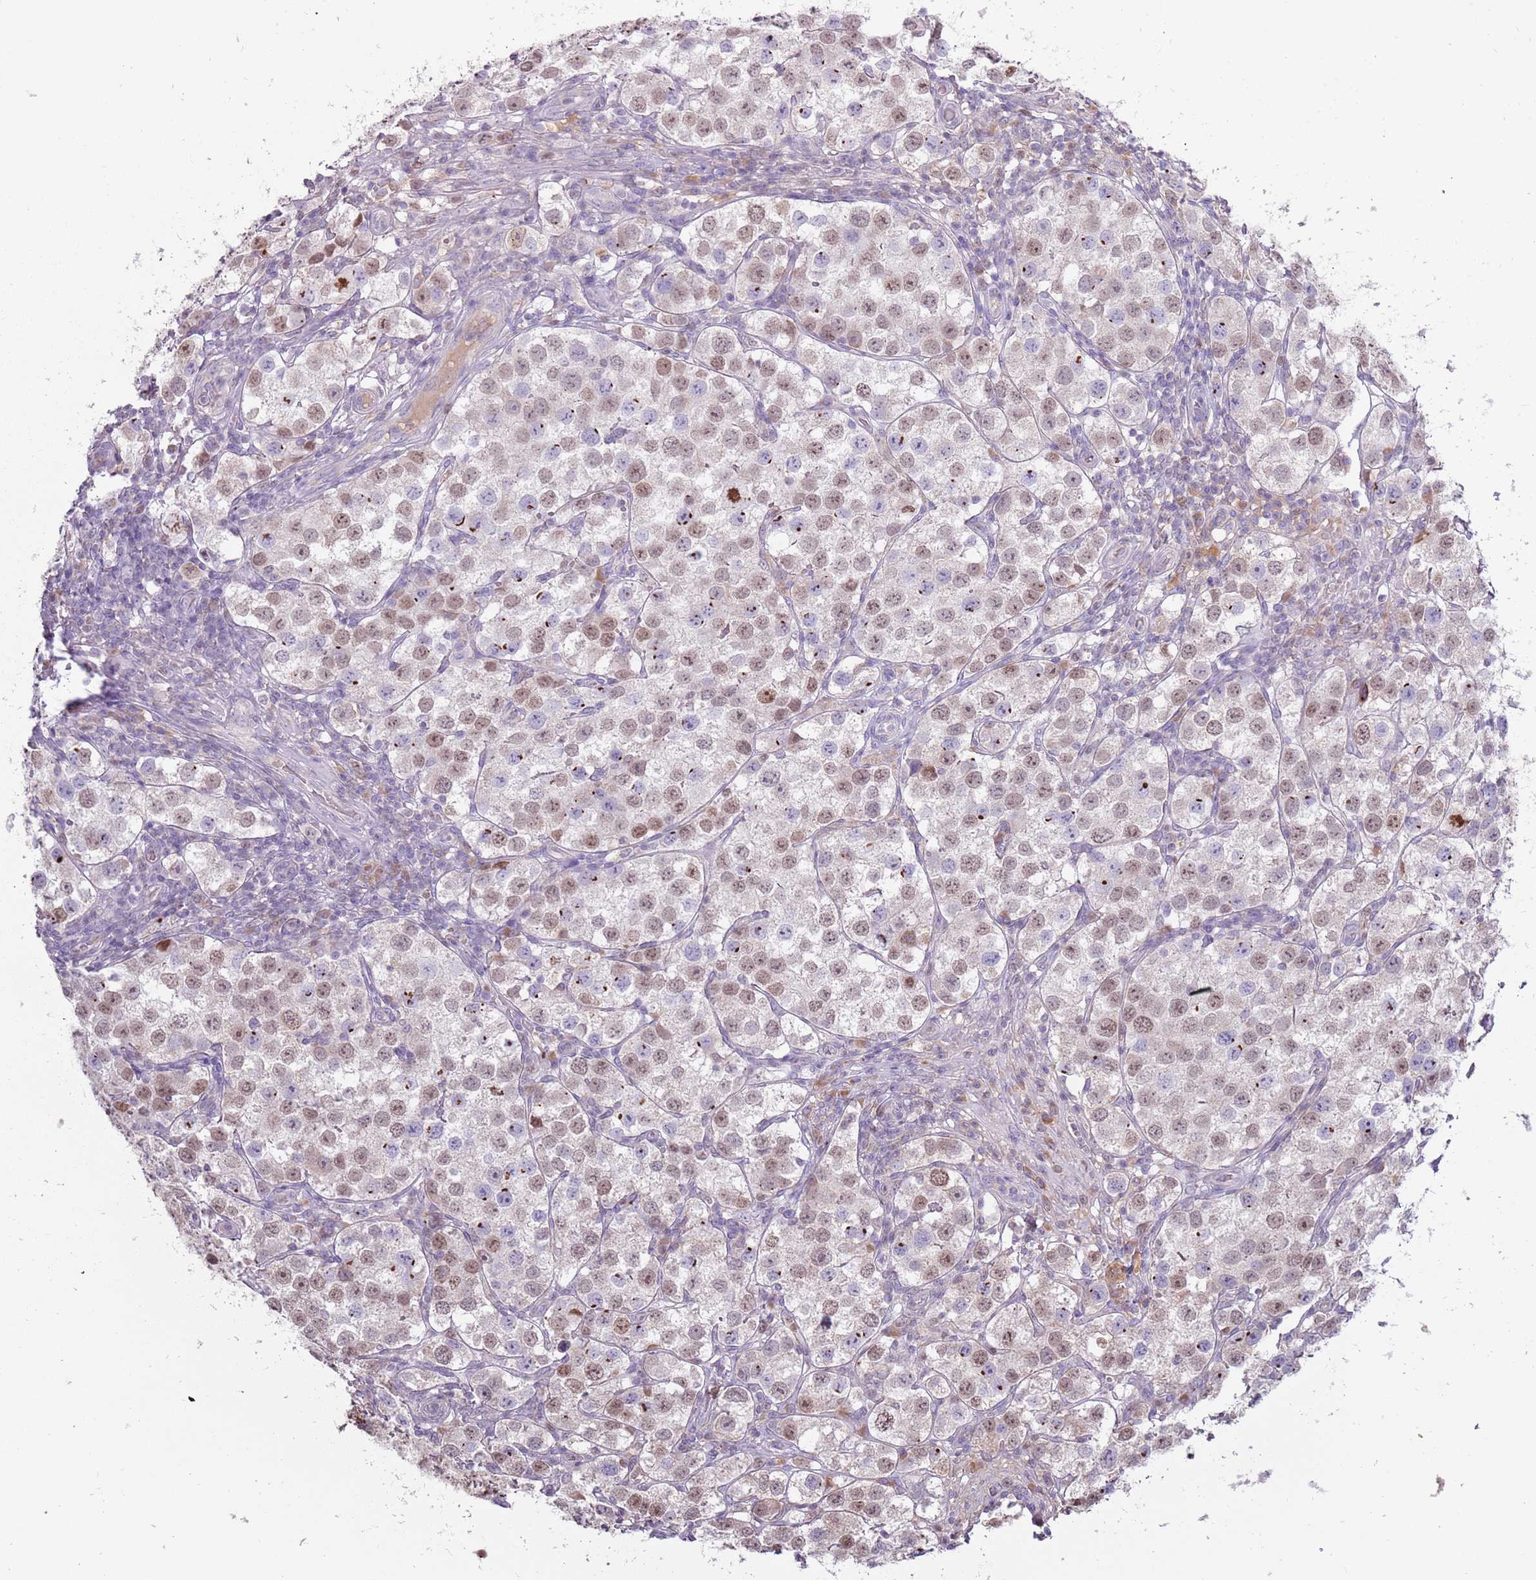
{"staining": {"intensity": "moderate", "quantity": ">75%", "location": "nuclear"}, "tissue": "testis cancer", "cell_type": "Tumor cells", "image_type": "cancer", "snomed": [{"axis": "morphology", "description": "Seminoma, NOS"}, {"axis": "topography", "description": "Testis"}], "caption": "A photomicrograph of human testis cancer (seminoma) stained for a protein displays moderate nuclear brown staining in tumor cells.", "gene": "SYS1", "patient": {"sex": "male", "age": 37}}